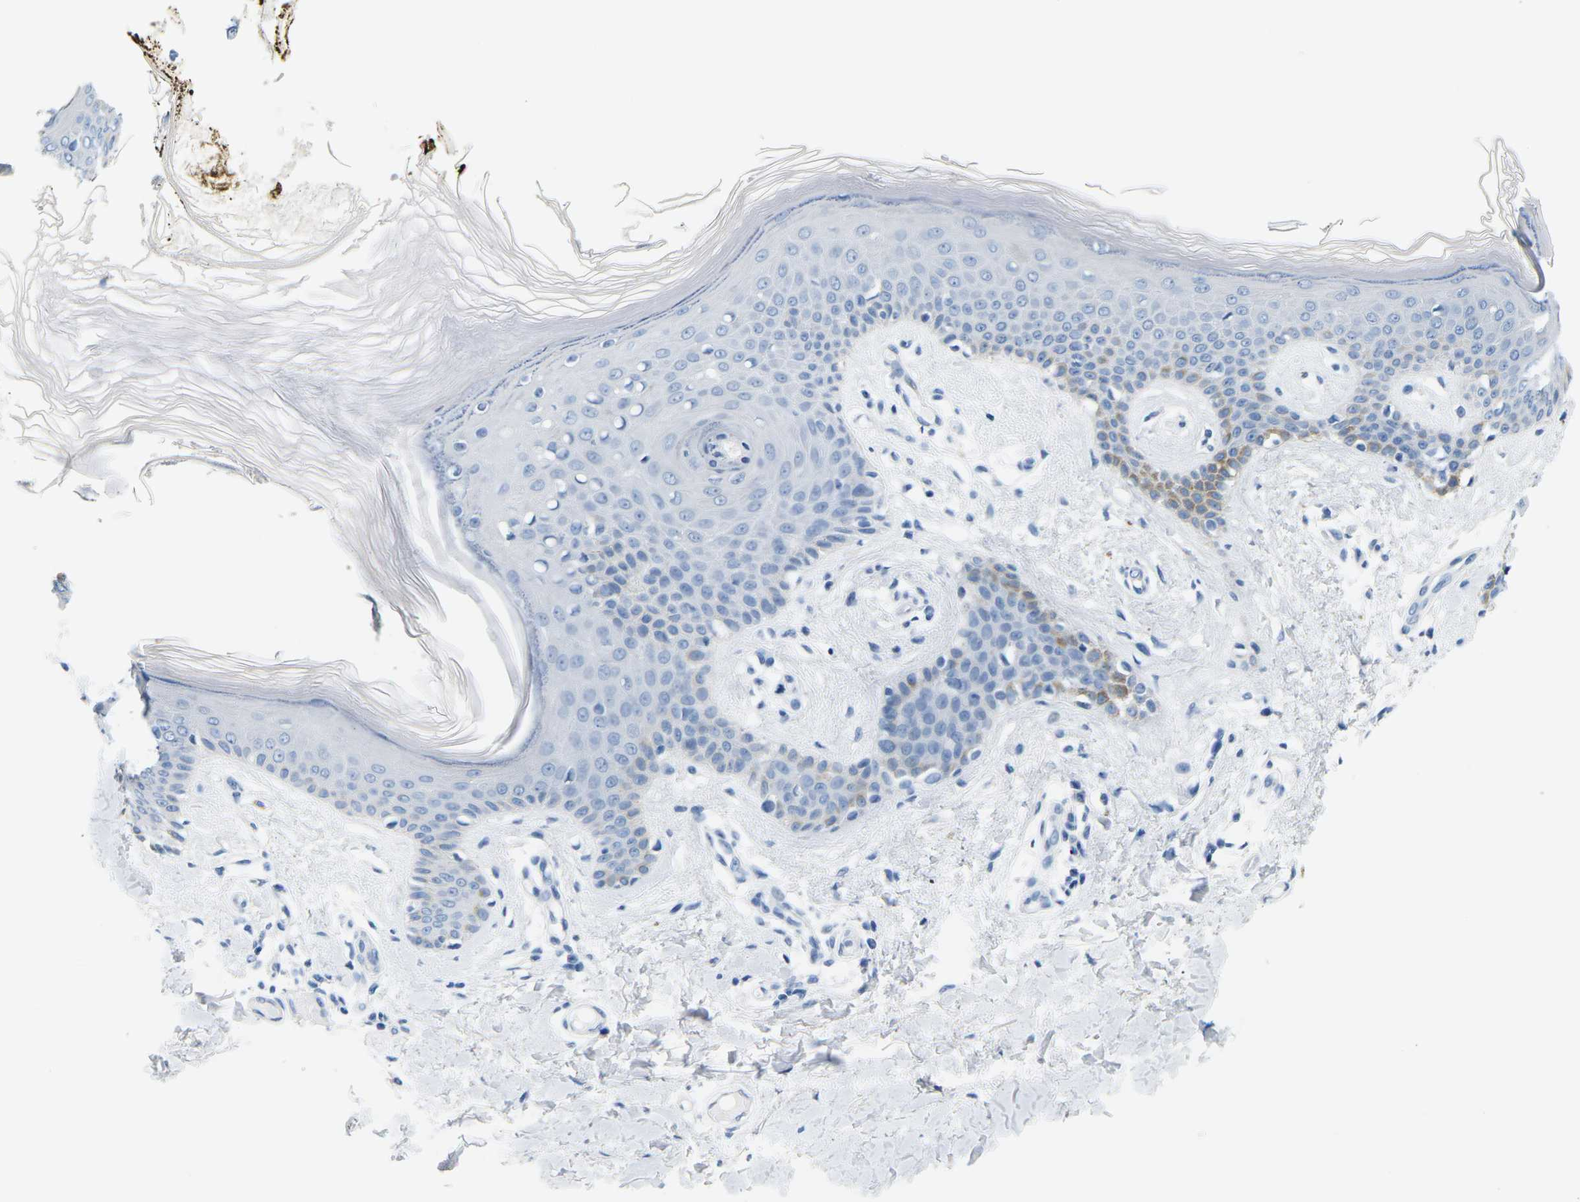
{"staining": {"intensity": "negative", "quantity": "none", "location": "none"}, "tissue": "skin", "cell_type": "Fibroblasts", "image_type": "normal", "snomed": [{"axis": "morphology", "description": "Normal tissue, NOS"}, {"axis": "topography", "description": "Skin"}], "caption": "High magnification brightfield microscopy of normal skin stained with DAB (3,3'-diaminobenzidine) (brown) and counterstained with hematoxylin (blue): fibroblasts show no significant positivity. (DAB (3,3'-diaminobenzidine) immunohistochemistry (IHC) with hematoxylin counter stain).", "gene": "SLC12A1", "patient": {"sex": "male", "age": 53}}